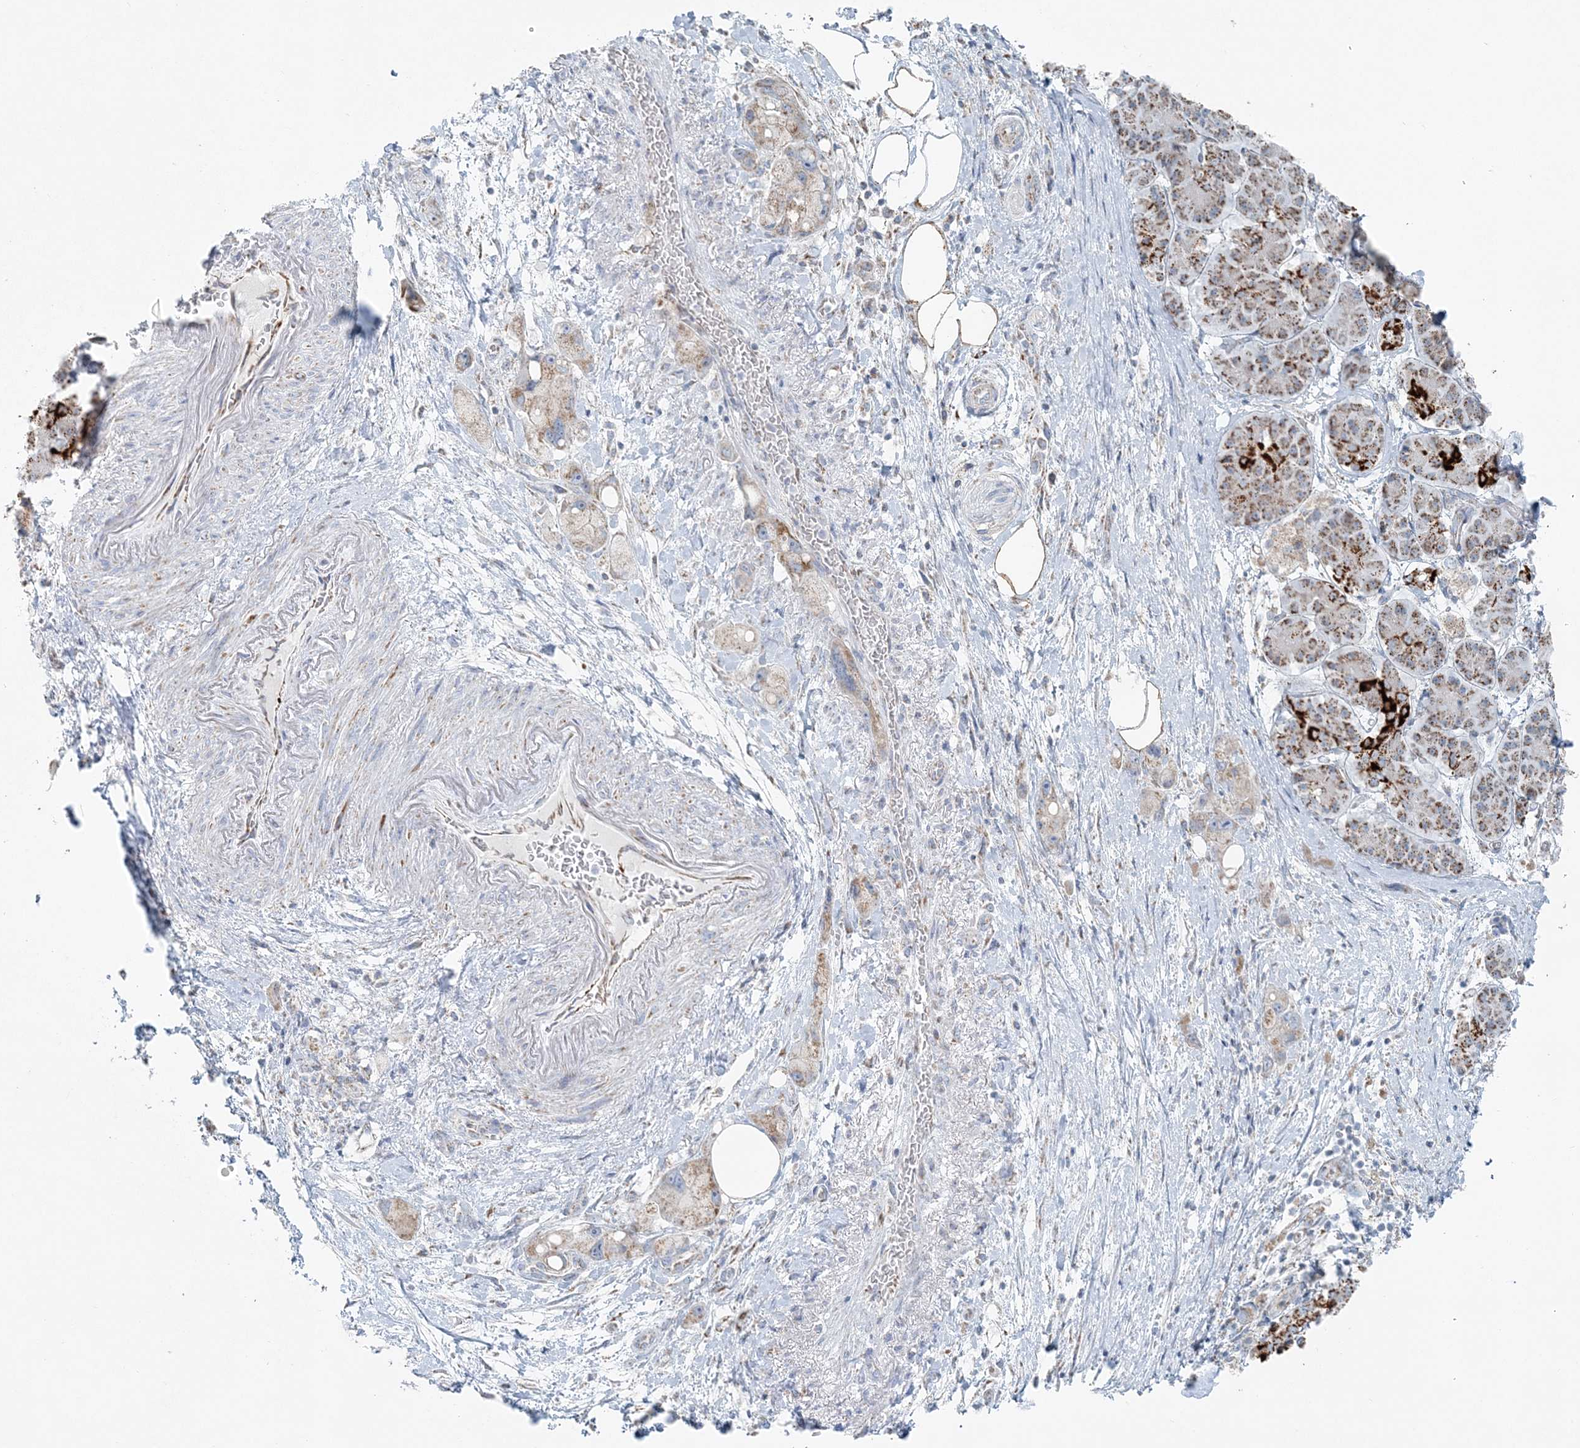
{"staining": {"intensity": "weak", "quantity": "25%-75%", "location": "cytoplasmic/membranous"}, "tissue": "pancreatic cancer", "cell_type": "Tumor cells", "image_type": "cancer", "snomed": [{"axis": "morphology", "description": "Normal tissue, NOS"}, {"axis": "morphology", "description": "Adenocarcinoma, NOS"}, {"axis": "topography", "description": "Pancreas"}], "caption": "High-power microscopy captured an immunohistochemistry micrograph of adenocarcinoma (pancreatic), revealing weak cytoplasmic/membranous staining in approximately 25%-75% of tumor cells. (DAB IHC with brightfield microscopy, high magnification).", "gene": "PCCB", "patient": {"sex": "female", "age": 68}}